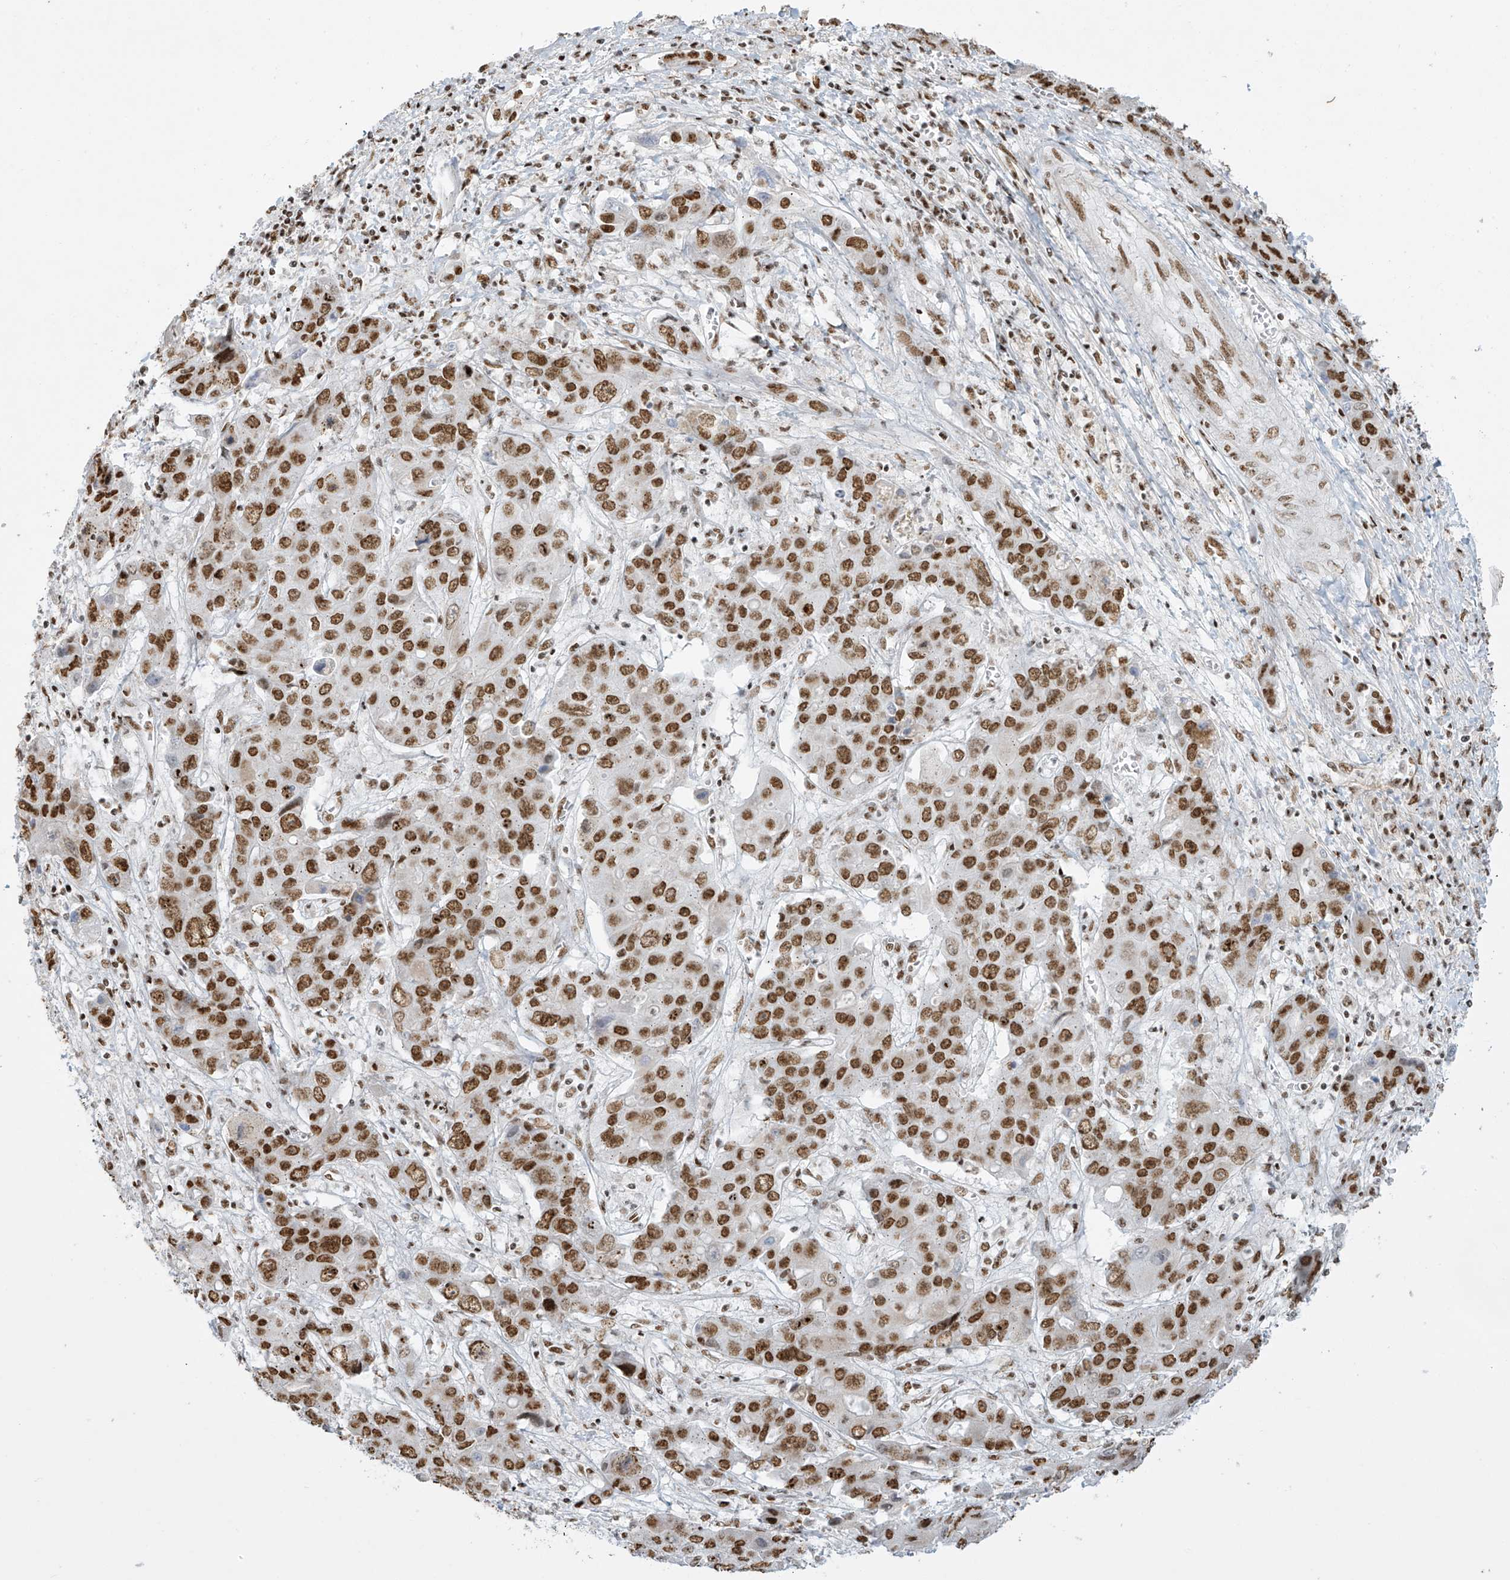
{"staining": {"intensity": "moderate", "quantity": ">75%", "location": "nuclear"}, "tissue": "liver cancer", "cell_type": "Tumor cells", "image_type": "cancer", "snomed": [{"axis": "morphology", "description": "Cholangiocarcinoma"}, {"axis": "topography", "description": "Liver"}], "caption": "There is medium levels of moderate nuclear staining in tumor cells of cholangiocarcinoma (liver), as demonstrated by immunohistochemical staining (brown color).", "gene": "MS4A6A", "patient": {"sex": "male", "age": 67}}